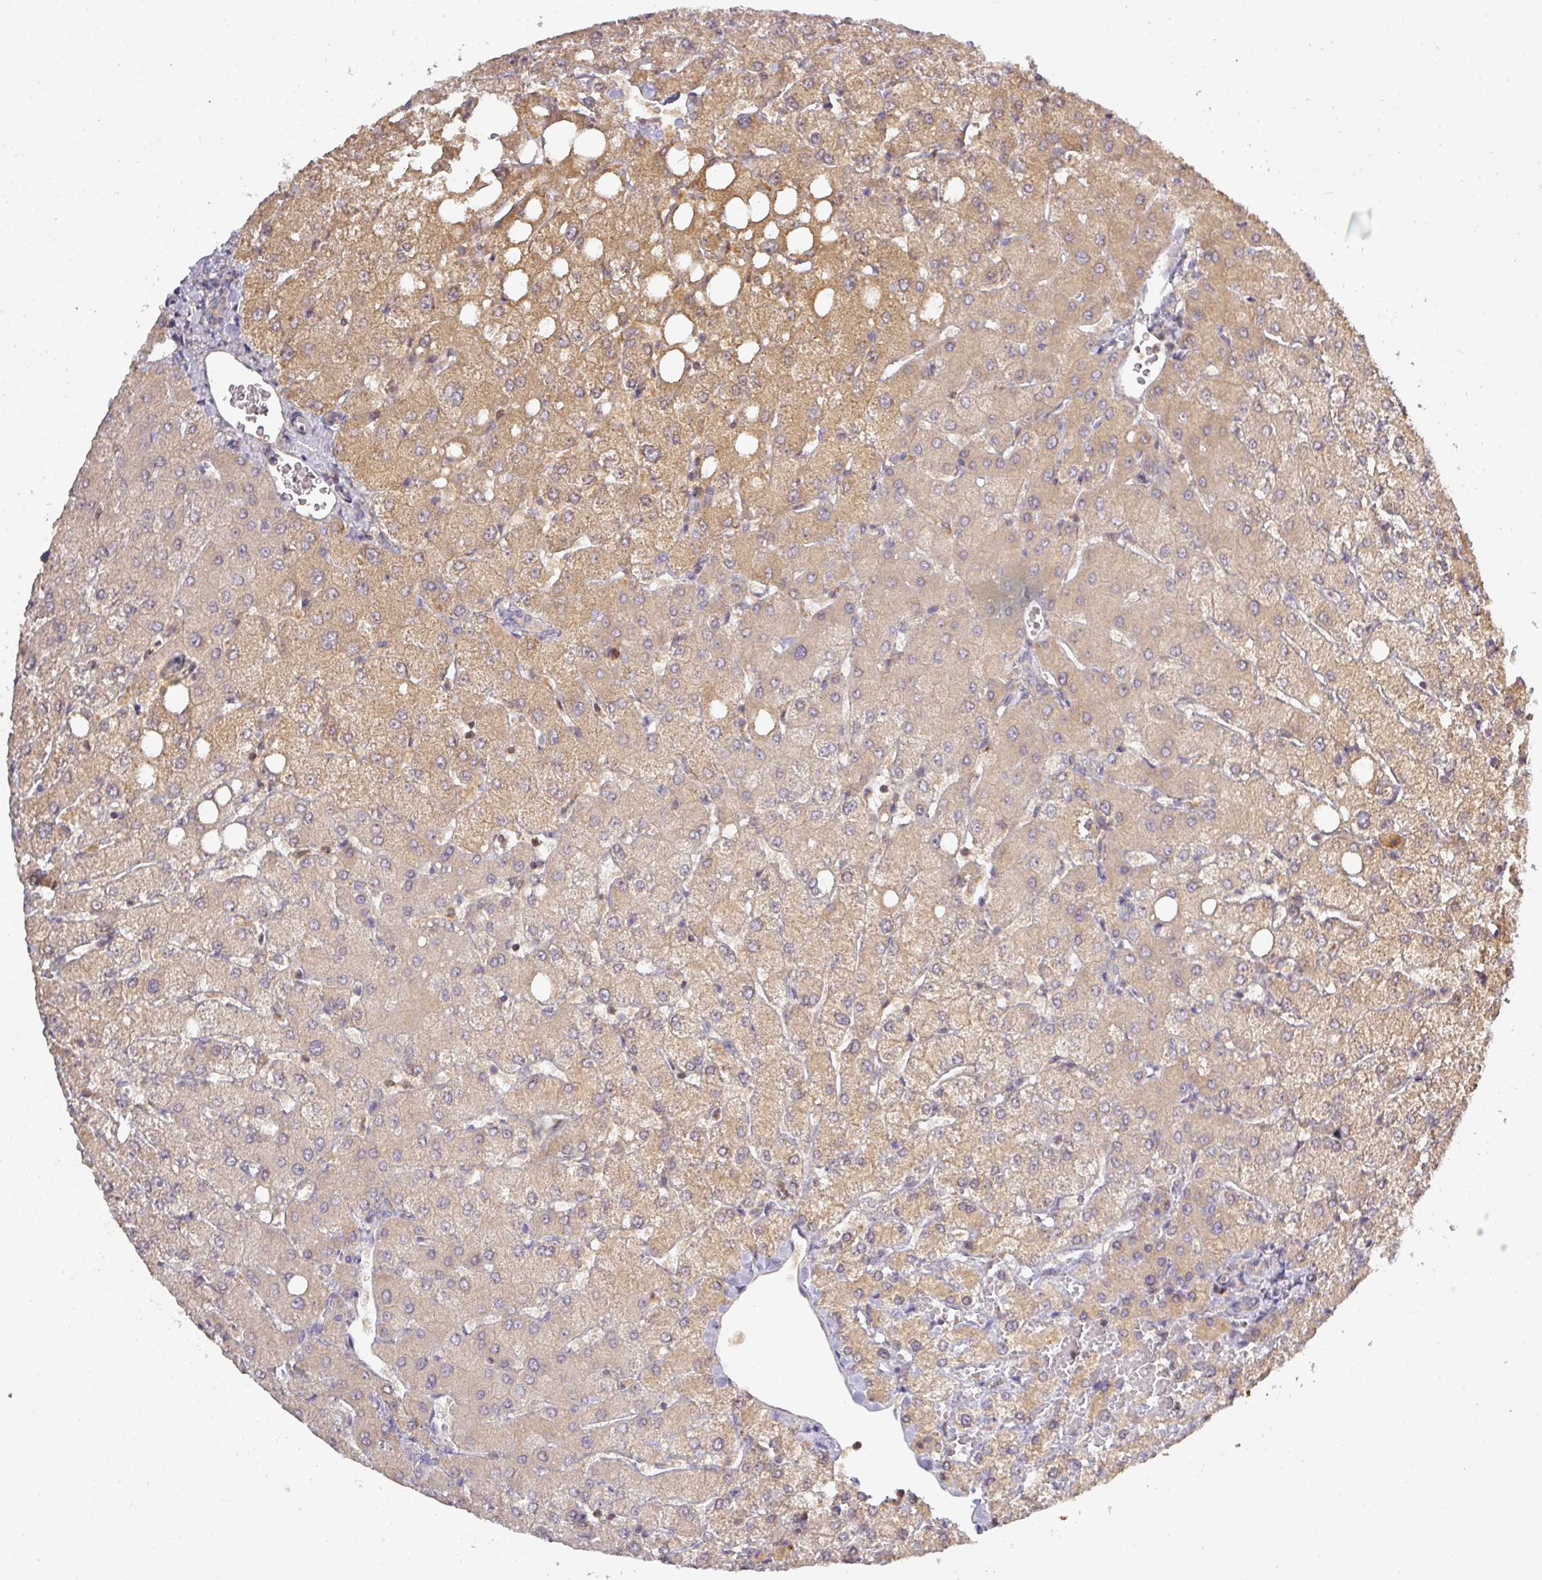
{"staining": {"intensity": "negative", "quantity": "none", "location": "none"}, "tissue": "liver", "cell_type": "Cholangiocytes", "image_type": "normal", "snomed": [{"axis": "morphology", "description": "Normal tissue, NOS"}, {"axis": "topography", "description": "Liver"}], "caption": "This micrograph is of benign liver stained with IHC to label a protein in brown with the nuclei are counter-stained blue. There is no staining in cholangiocytes. (IHC, brightfield microscopy, high magnification).", "gene": "NIN", "patient": {"sex": "female", "age": 54}}